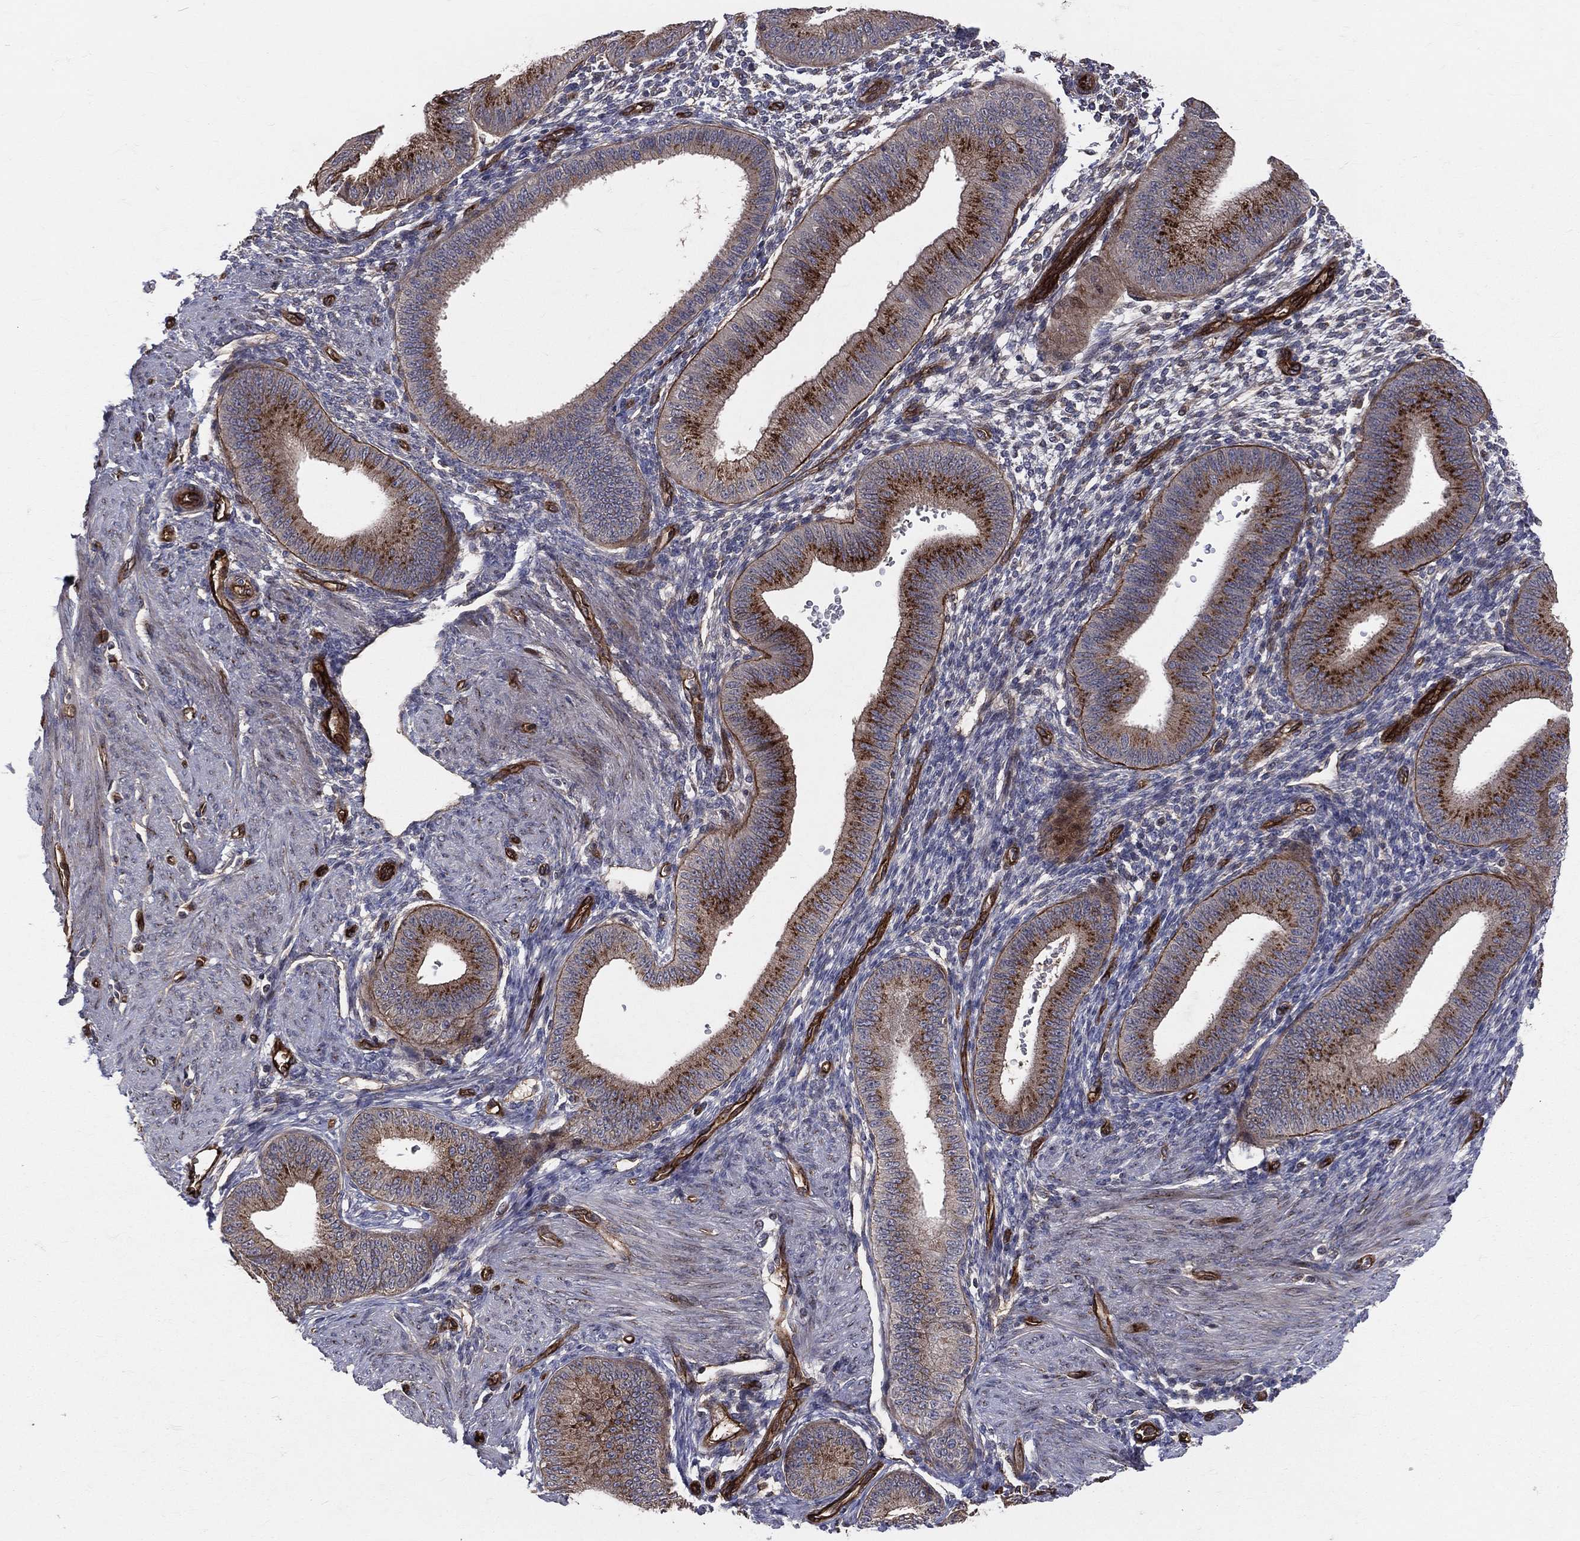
{"staining": {"intensity": "negative", "quantity": "none", "location": "none"}, "tissue": "endometrium", "cell_type": "Cells in endometrial stroma", "image_type": "normal", "snomed": [{"axis": "morphology", "description": "Normal tissue, NOS"}, {"axis": "topography", "description": "Endometrium"}], "caption": "Endometrium was stained to show a protein in brown. There is no significant staining in cells in endometrial stroma.", "gene": "ENTPD1", "patient": {"sex": "female", "age": 39}}